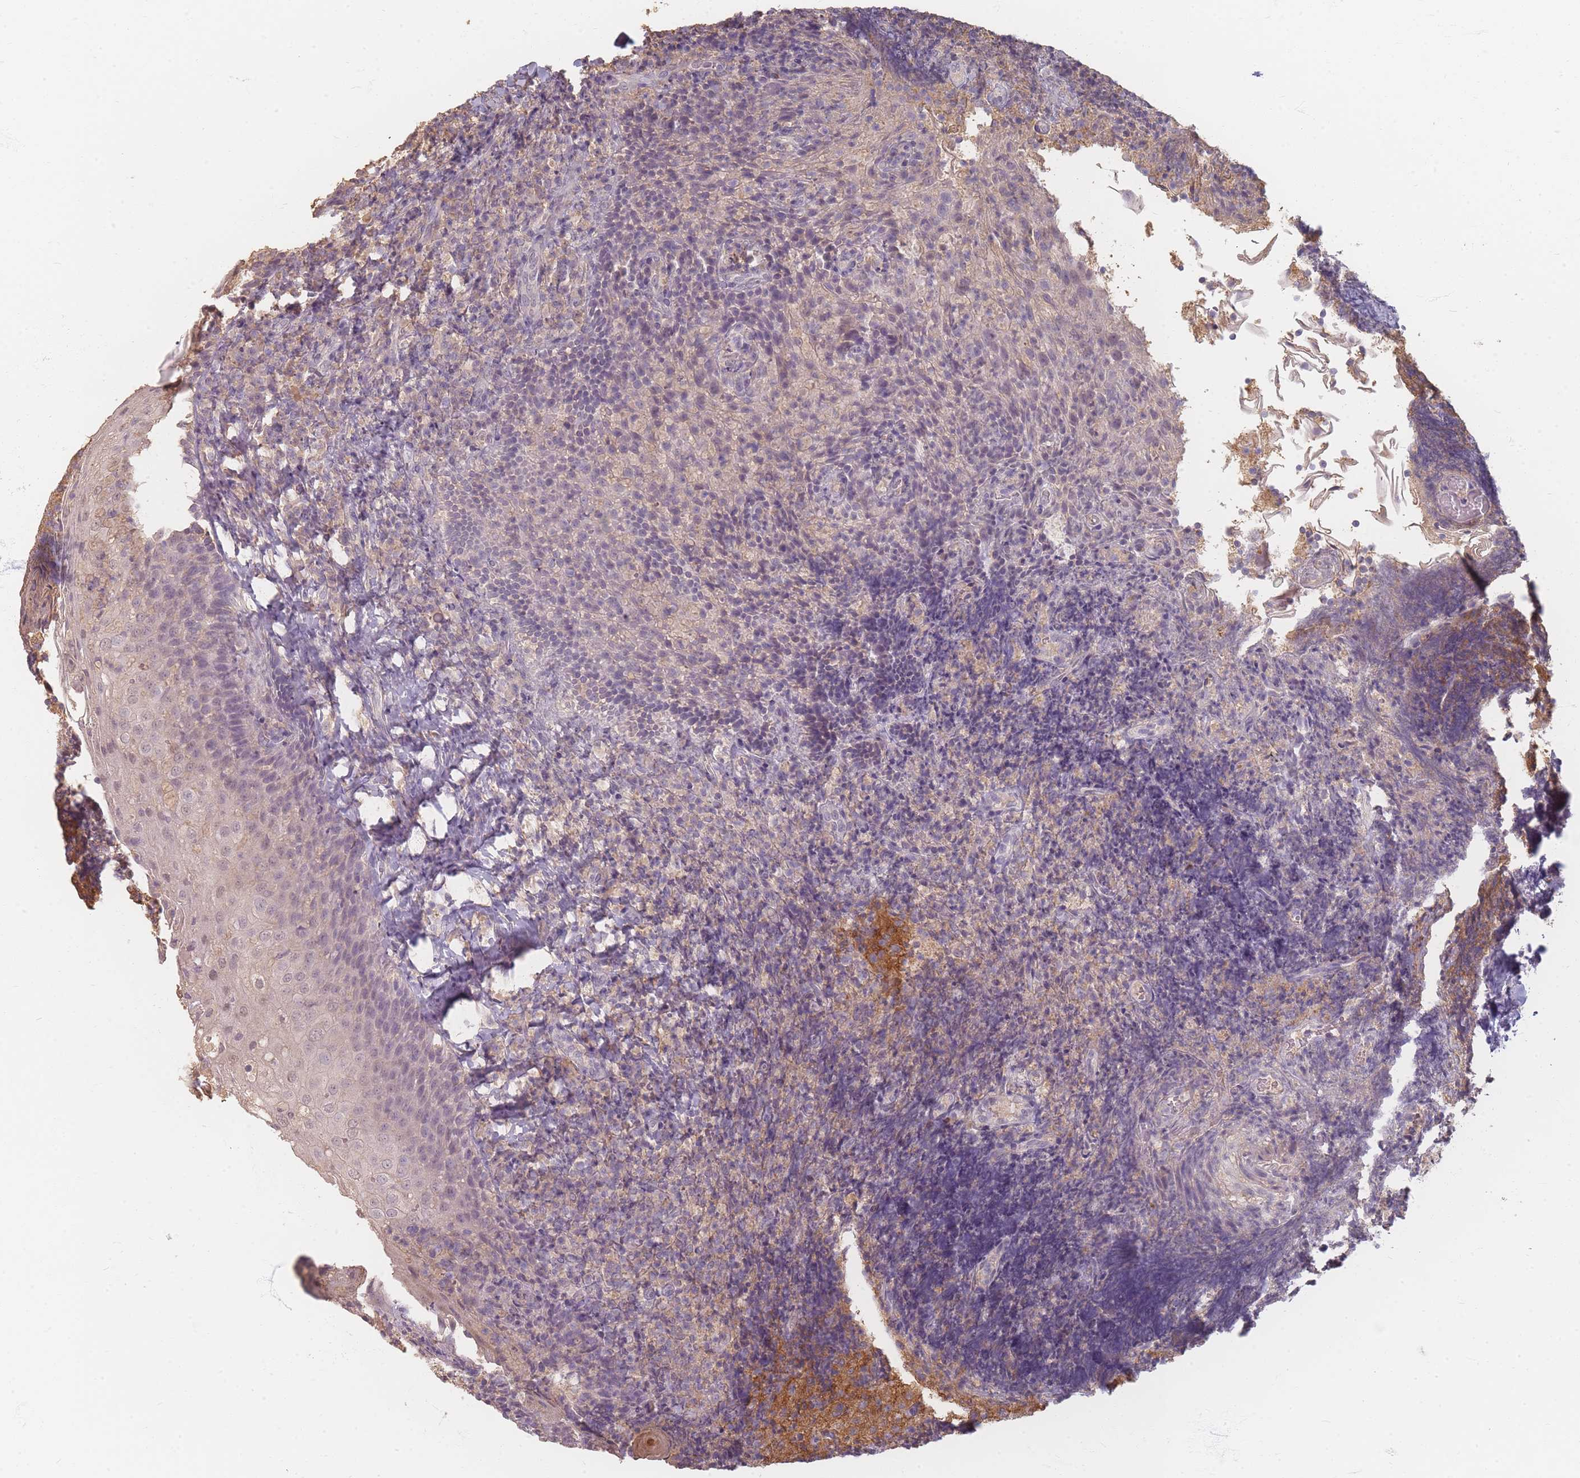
{"staining": {"intensity": "strong", "quantity": "25%-75%", "location": "cytoplasmic/membranous"}, "tissue": "tonsil", "cell_type": "Germinal center cells", "image_type": "normal", "snomed": [{"axis": "morphology", "description": "Normal tissue, NOS"}, {"axis": "topography", "description": "Tonsil"}], "caption": "A brown stain labels strong cytoplasmic/membranous positivity of a protein in germinal center cells of unremarkable tonsil.", "gene": "RFTN1", "patient": {"sex": "female", "age": 10}}